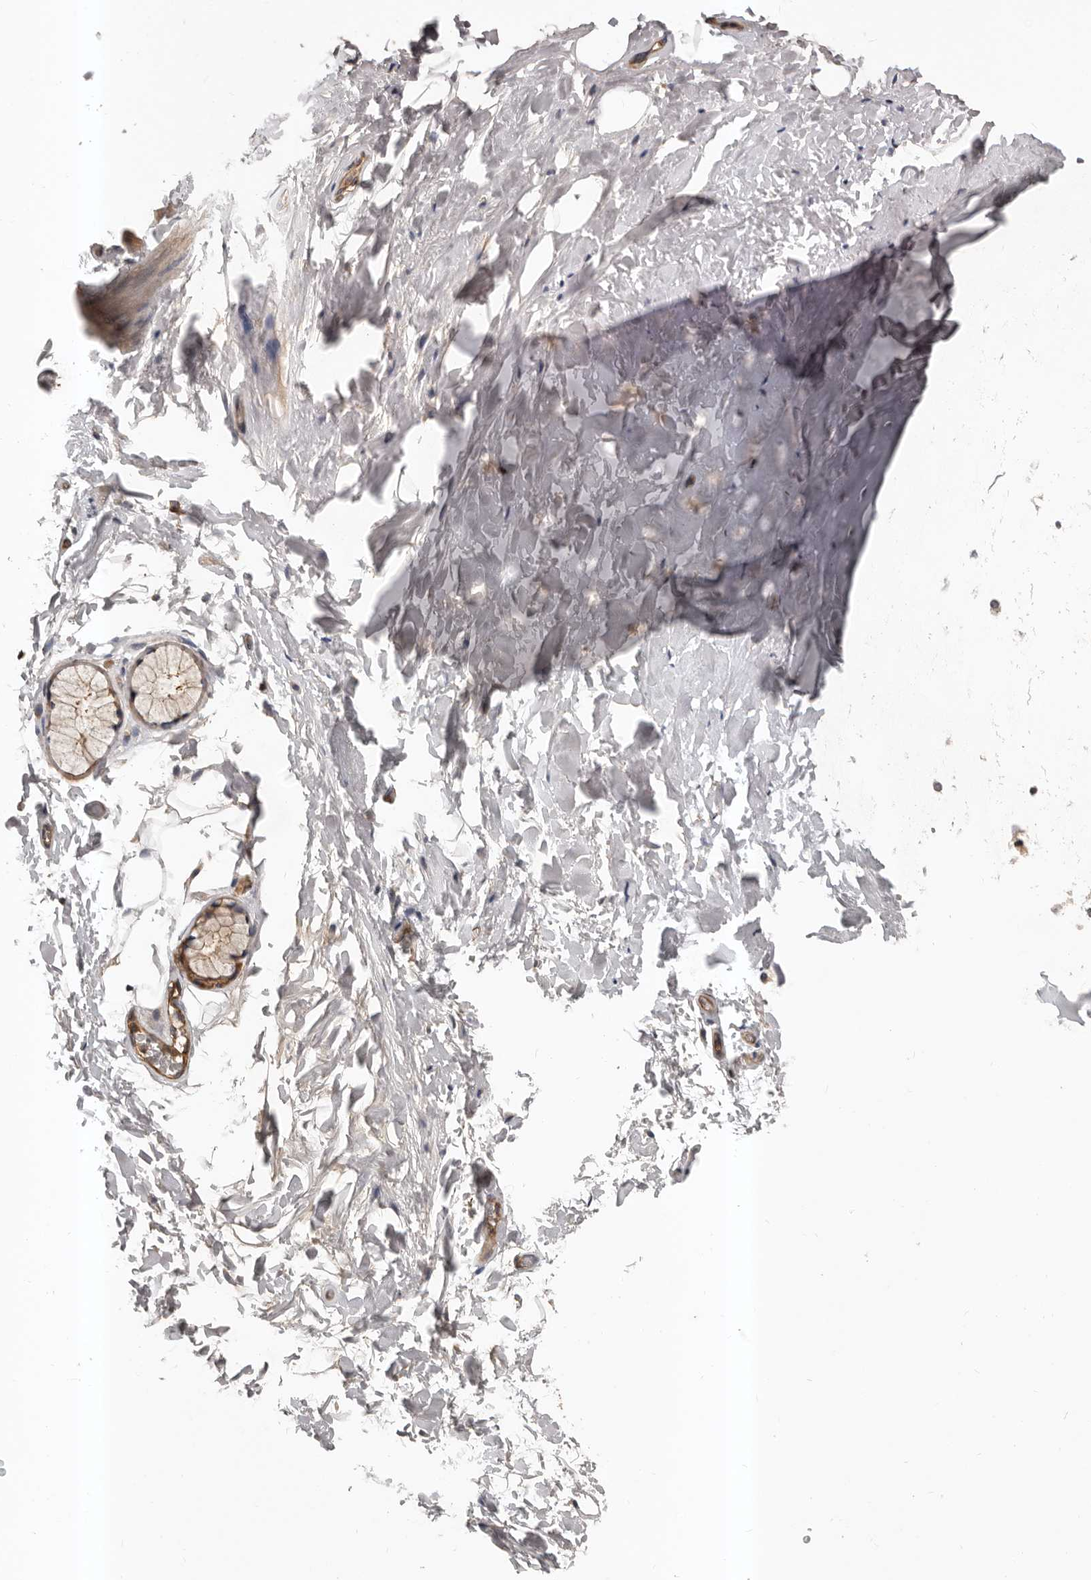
{"staining": {"intensity": "weak", "quantity": "25%-75%", "location": "cytoplasmic/membranous"}, "tissue": "adipose tissue", "cell_type": "Adipocytes", "image_type": "normal", "snomed": [{"axis": "morphology", "description": "Normal tissue, NOS"}, {"axis": "topography", "description": "Cartilage tissue"}], "caption": "Adipocytes show low levels of weak cytoplasmic/membranous positivity in about 25%-75% of cells in unremarkable human adipose tissue.", "gene": "PNRC2", "patient": {"sex": "female", "age": 63}}